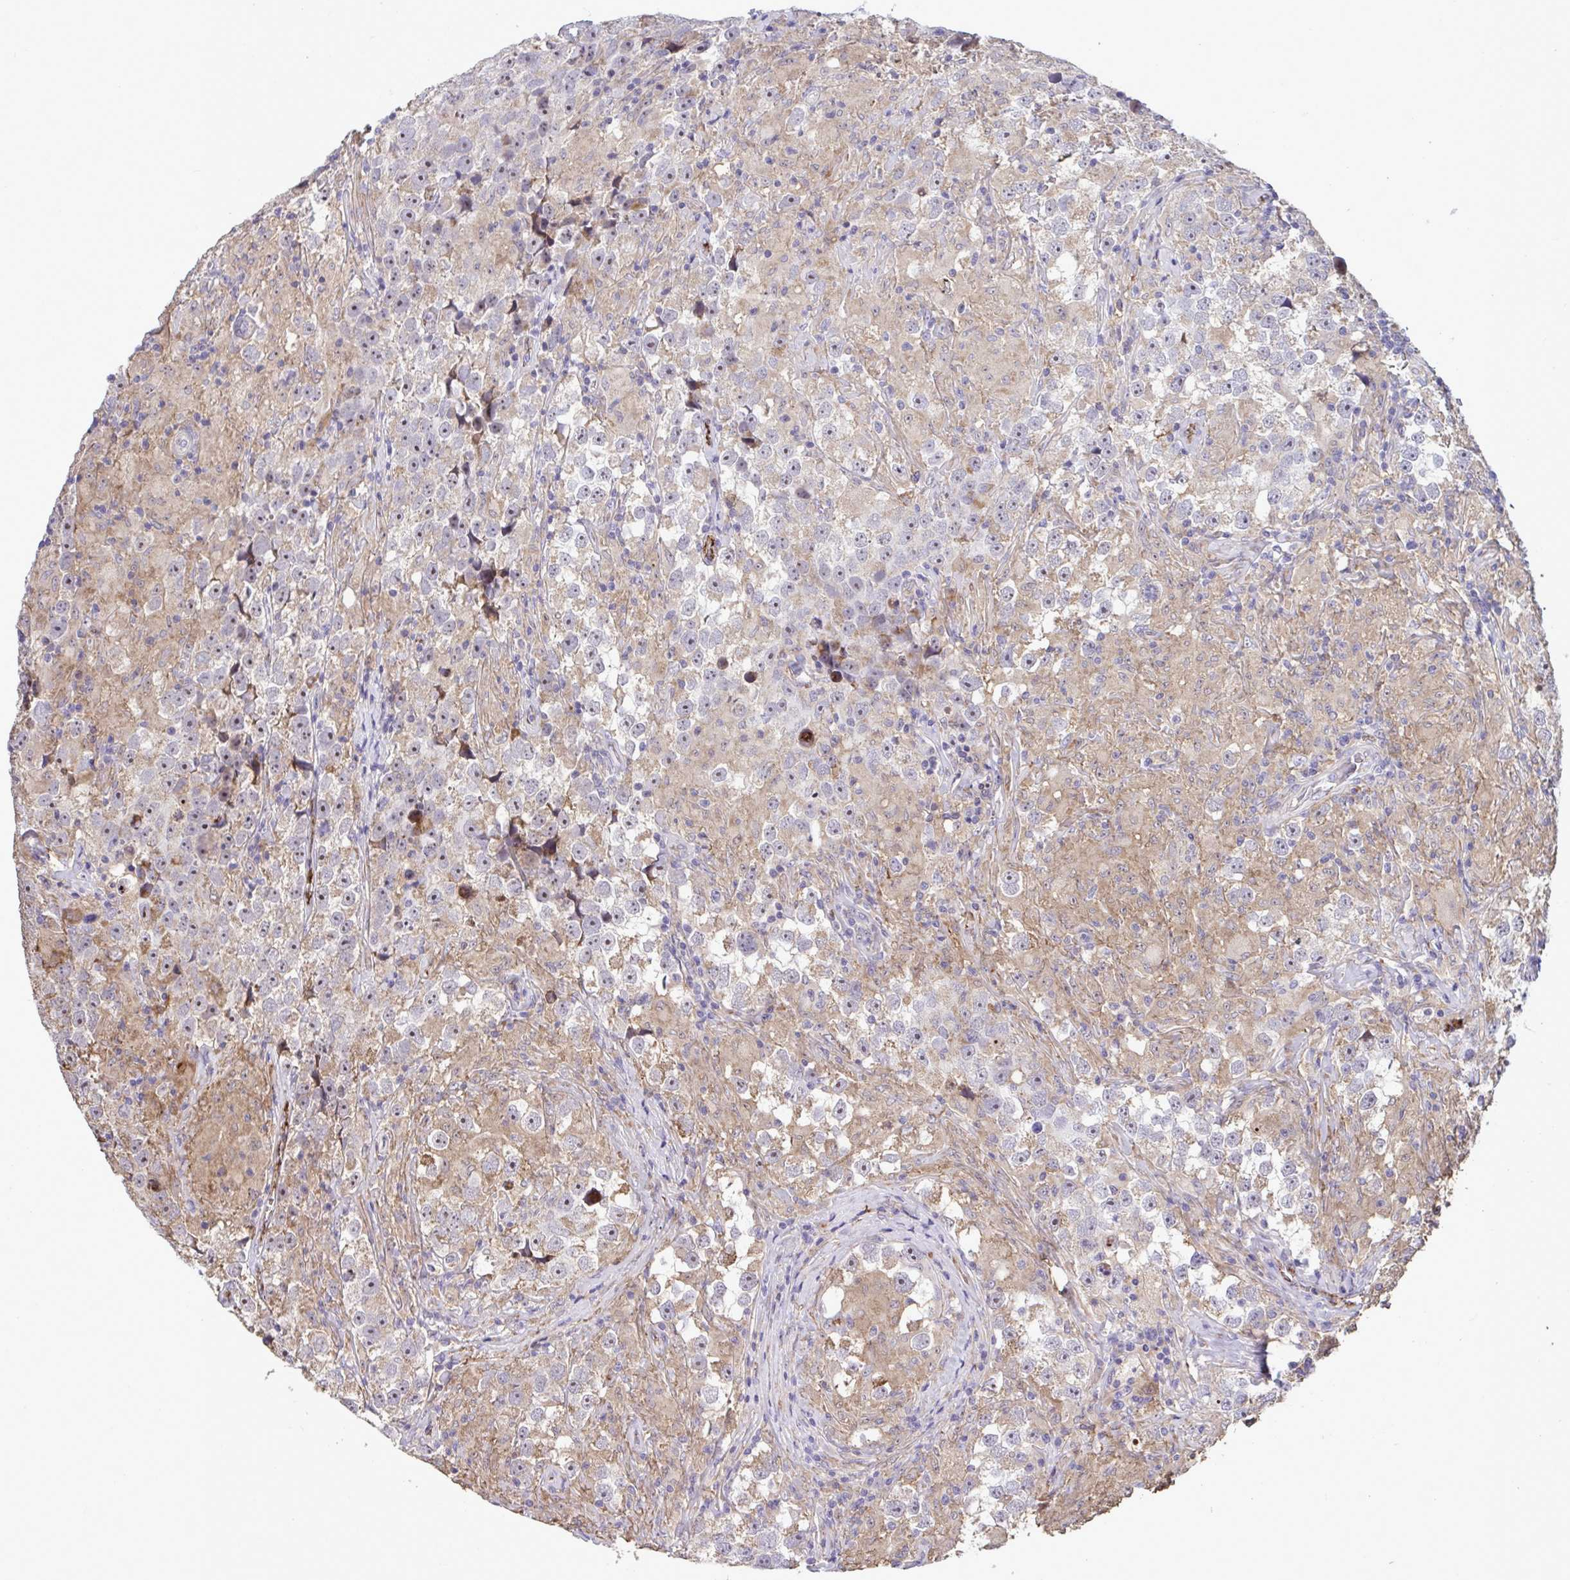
{"staining": {"intensity": "weak", "quantity": "25%-75%", "location": "cytoplasmic/membranous,nuclear"}, "tissue": "testis cancer", "cell_type": "Tumor cells", "image_type": "cancer", "snomed": [{"axis": "morphology", "description": "Seminoma, NOS"}, {"axis": "topography", "description": "Testis"}], "caption": "DAB immunohistochemical staining of human testis cancer (seminoma) reveals weak cytoplasmic/membranous and nuclear protein positivity in approximately 25%-75% of tumor cells.", "gene": "CD101", "patient": {"sex": "male", "age": 46}}